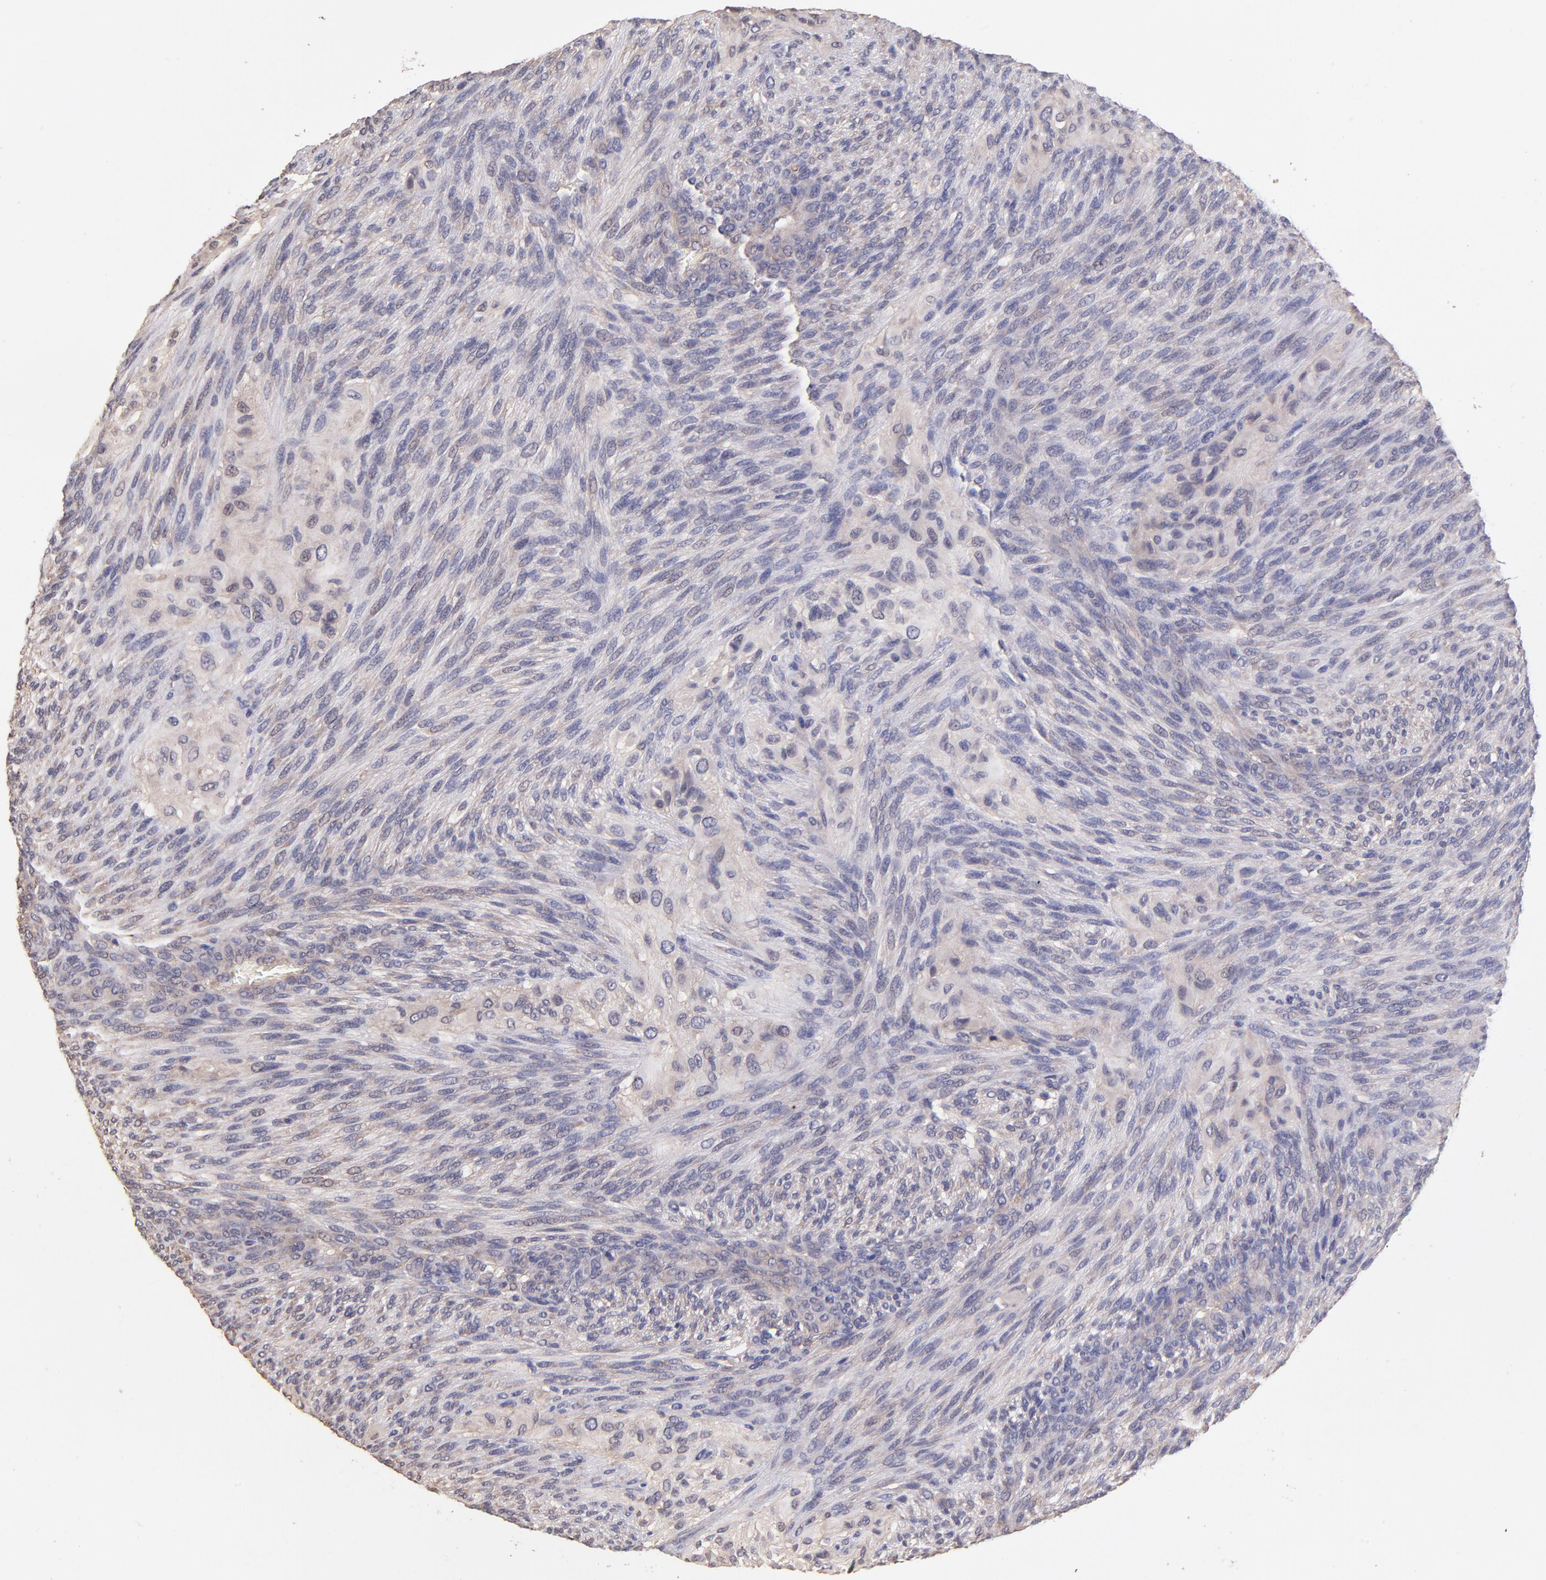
{"staining": {"intensity": "negative", "quantity": "none", "location": "none"}, "tissue": "glioma", "cell_type": "Tumor cells", "image_type": "cancer", "snomed": [{"axis": "morphology", "description": "Glioma, malignant, High grade"}, {"axis": "topography", "description": "Cerebral cortex"}], "caption": "A micrograph of glioma stained for a protein shows no brown staining in tumor cells. (Brightfield microscopy of DAB (3,3'-diaminobenzidine) immunohistochemistry (IHC) at high magnification).", "gene": "RNASEL", "patient": {"sex": "female", "age": 55}}